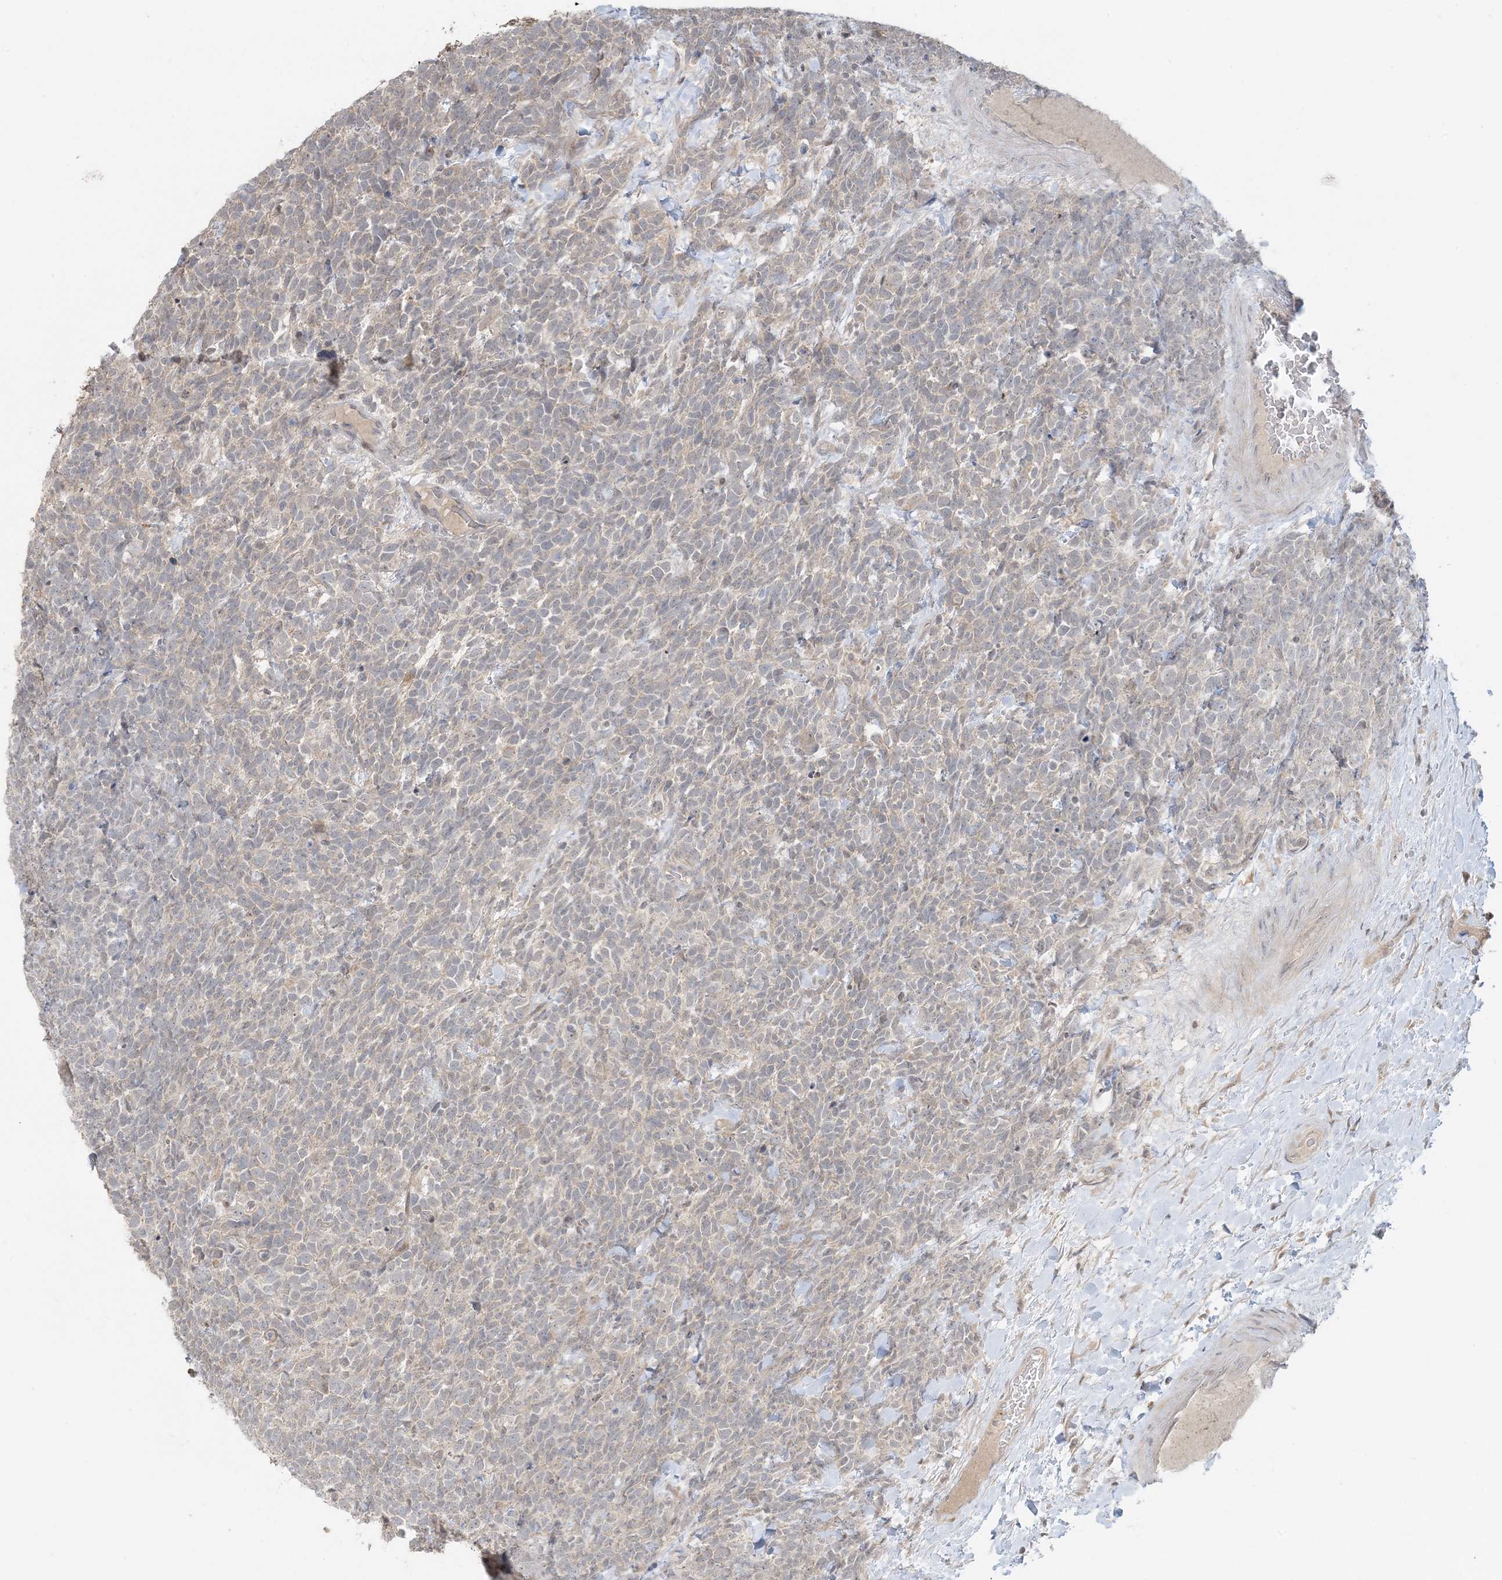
{"staining": {"intensity": "weak", "quantity": "<25%", "location": "cytoplasmic/membranous"}, "tissue": "urothelial cancer", "cell_type": "Tumor cells", "image_type": "cancer", "snomed": [{"axis": "morphology", "description": "Urothelial carcinoma, High grade"}, {"axis": "topography", "description": "Urinary bladder"}], "caption": "The photomicrograph exhibits no significant expression in tumor cells of urothelial carcinoma (high-grade).", "gene": "PRRT3", "patient": {"sex": "female", "age": 82}}